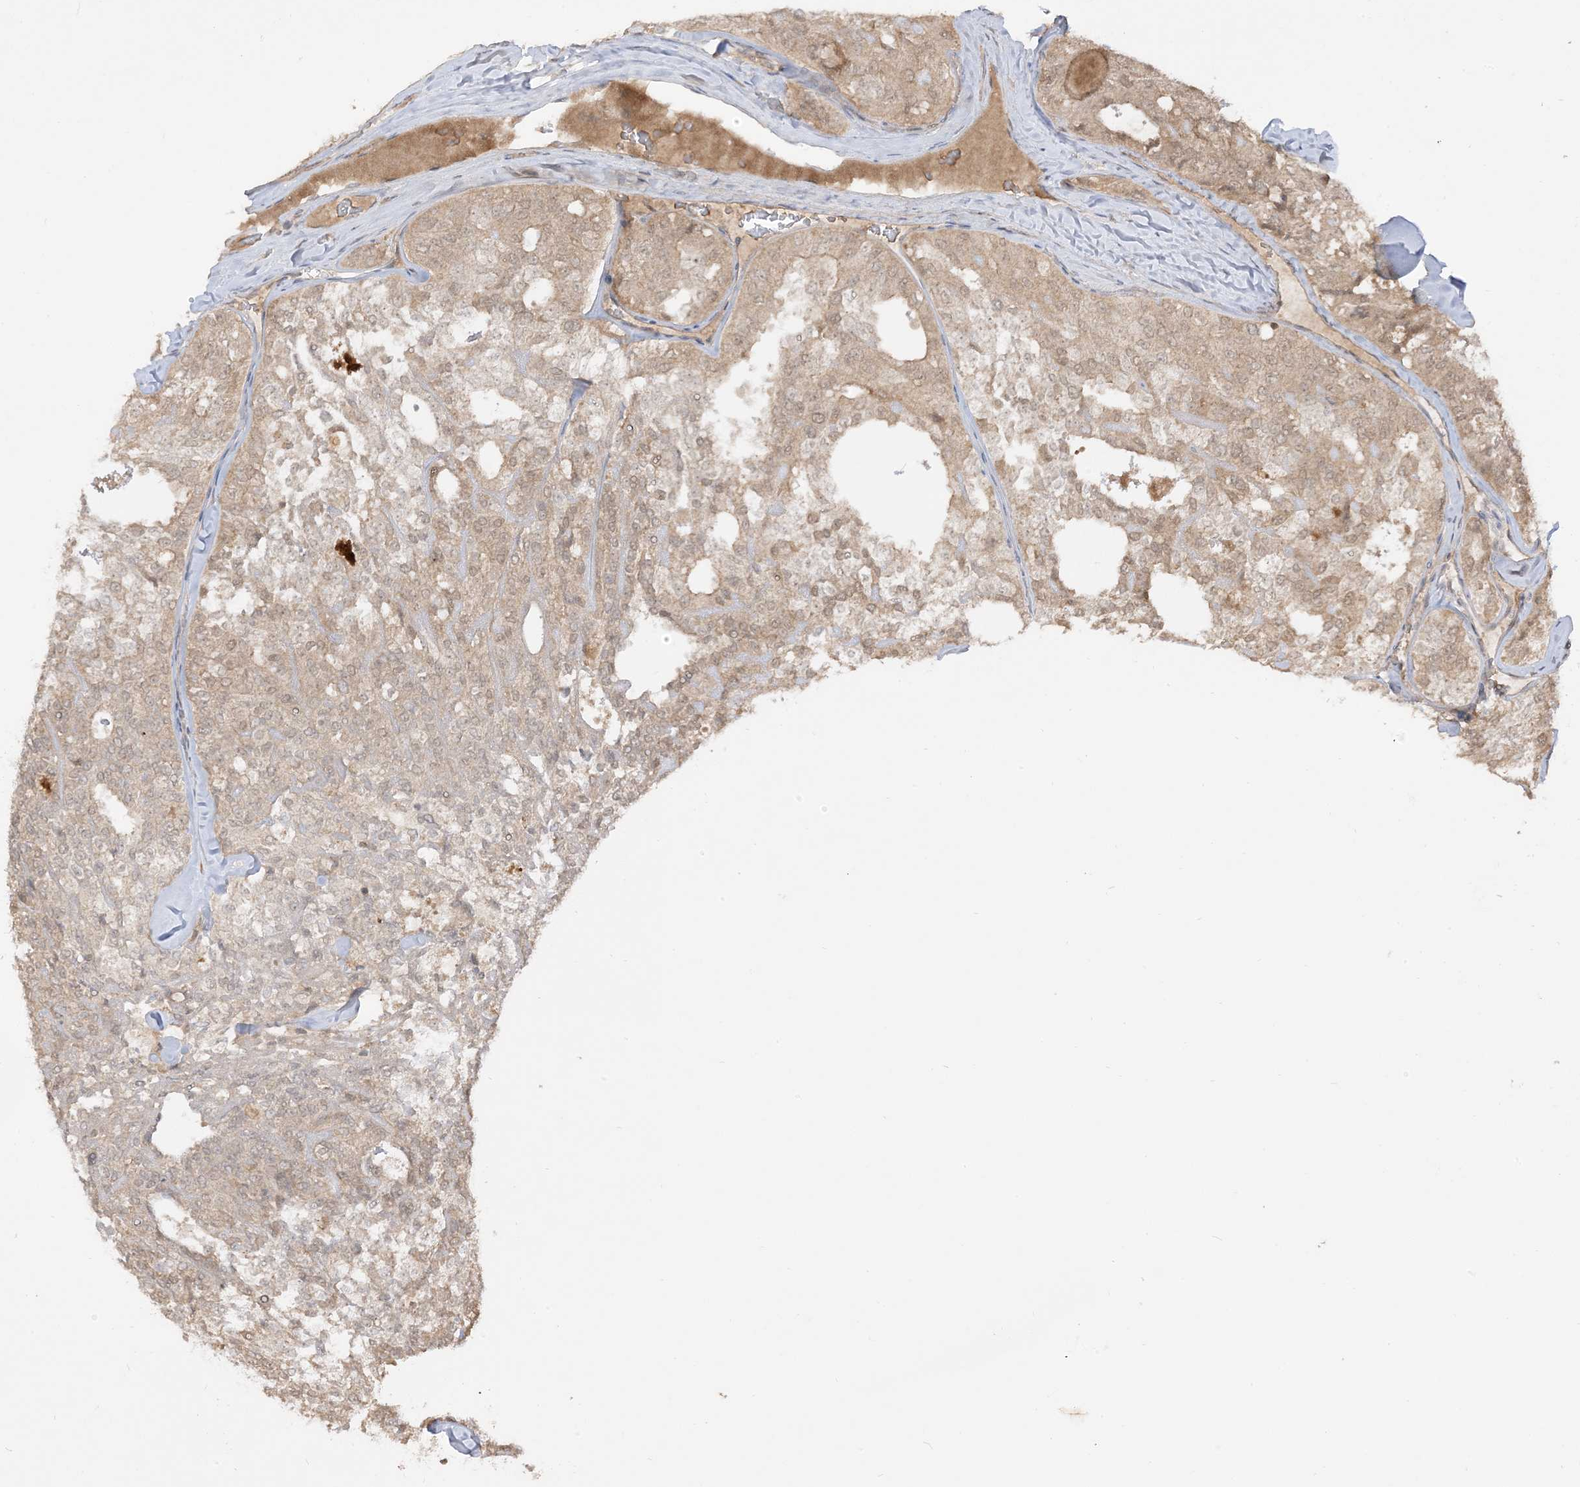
{"staining": {"intensity": "weak", "quantity": "25%-75%", "location": "cytoplasmic/membranous"}, "tissue": "thyroid cancer", "cell_type": "Tumor cells", "image_type": "cancer", "snomed": [{"axis": "morphology", "description": "Follicular adenoma carcinoma, NOS"}, {"axis": "topography", "description": "Thyroid gland"}], "caption": "A histopathology image showing weak cytoplasmic/membranous expression in approximately 25%-75% of tumor cells in follicular adenoma carcinoma (thyroid), as visualized by brown immunohistochemical staining.", "gene": "TBCC", "patient": {"sex": "male", "age": 75}}